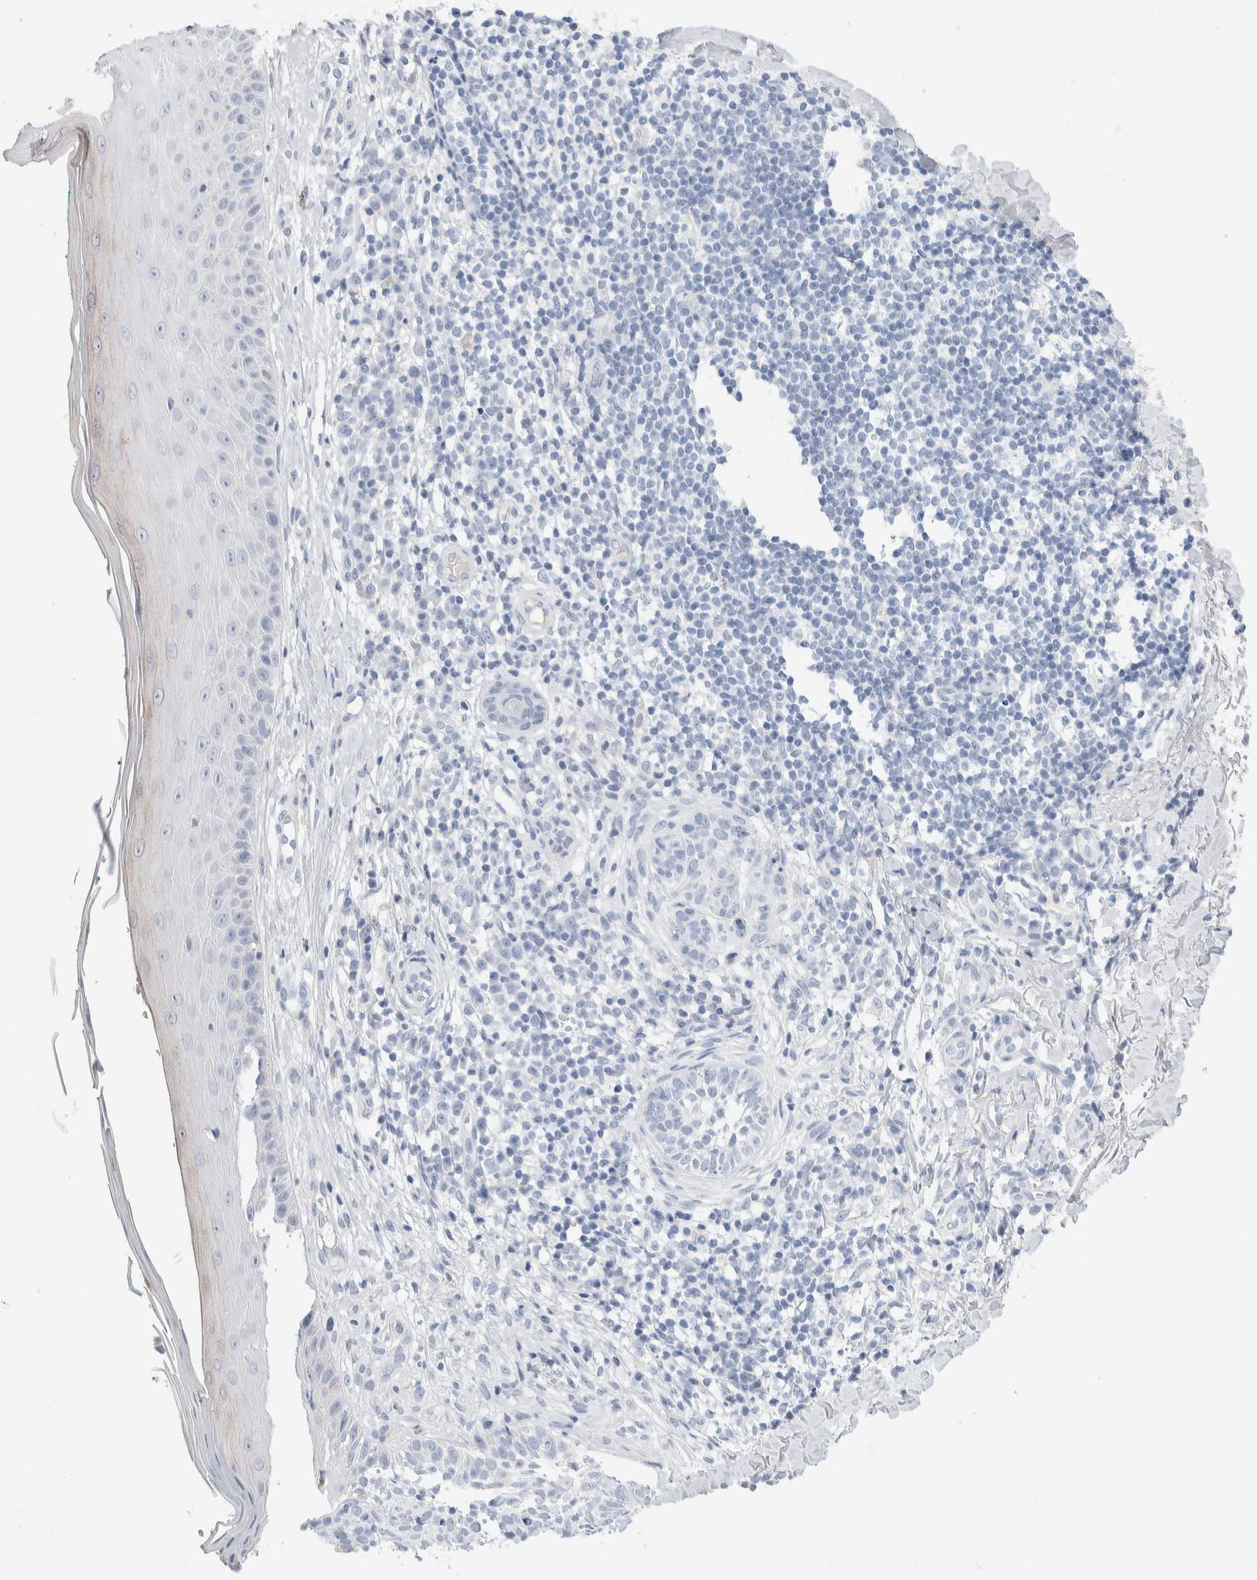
{"staining": {"intensity": "negative", "quantity": "none", "location": "none"}, "tissue": "skin cancer", "cell_type": "Tumor cells", "image_type": "cancer", "snomed": [{"axis": "morphology", "description": "Normal tissue, NOS"}, {"axis": "morphology", "description": "Basal cell carcinoma"}, {"axis": "topography", "description": "Skin"}], "caption": "Immunohistochemistry (IHC) of human basal cell carcinoma (skin) exhibits no staining in tumor cells.", "gene": "GDA", "patient": {"sex": "male", "age": 67}}